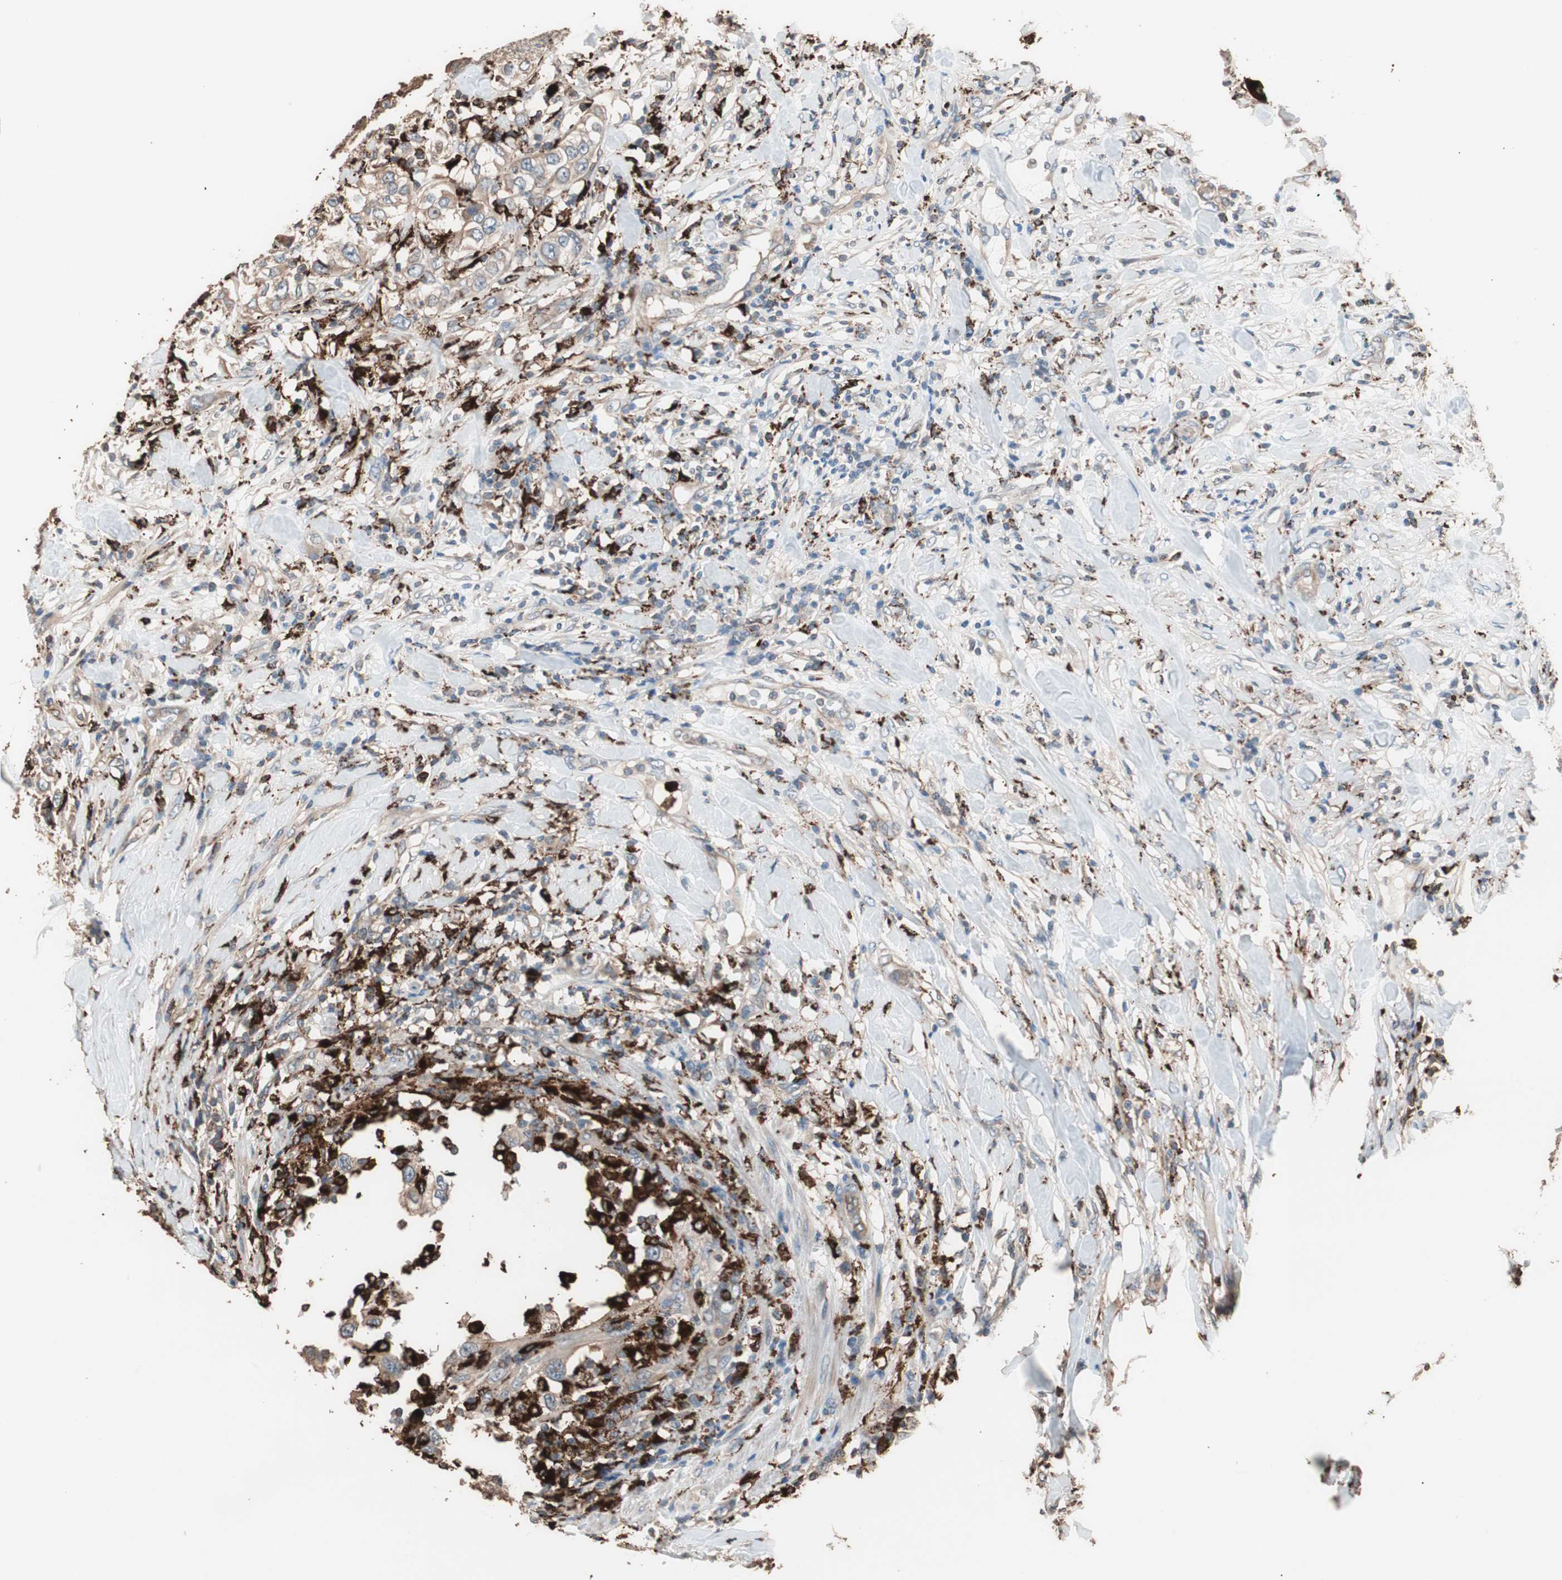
{"staining": {"intensity": "weak", "quantity": ">75%", "location": "cytoplasmic/membranous"}, "tissue": "urothelial cancer", "cell_type": "Tumor cells", "image_type": "cancer", "snomed": [{"axis": "morphology", "description": "Urothelial carcinoma, High grade"}, {"axis": "topography", "description": "Urinary bladder"}], "caption": "High-grade urothelial carcinoma stained for a protein shows weak cytoplasmic/membranous positivity in tumor cells.", "gene": "CCT3", "patient": {"sex": "female", "age": 80}}